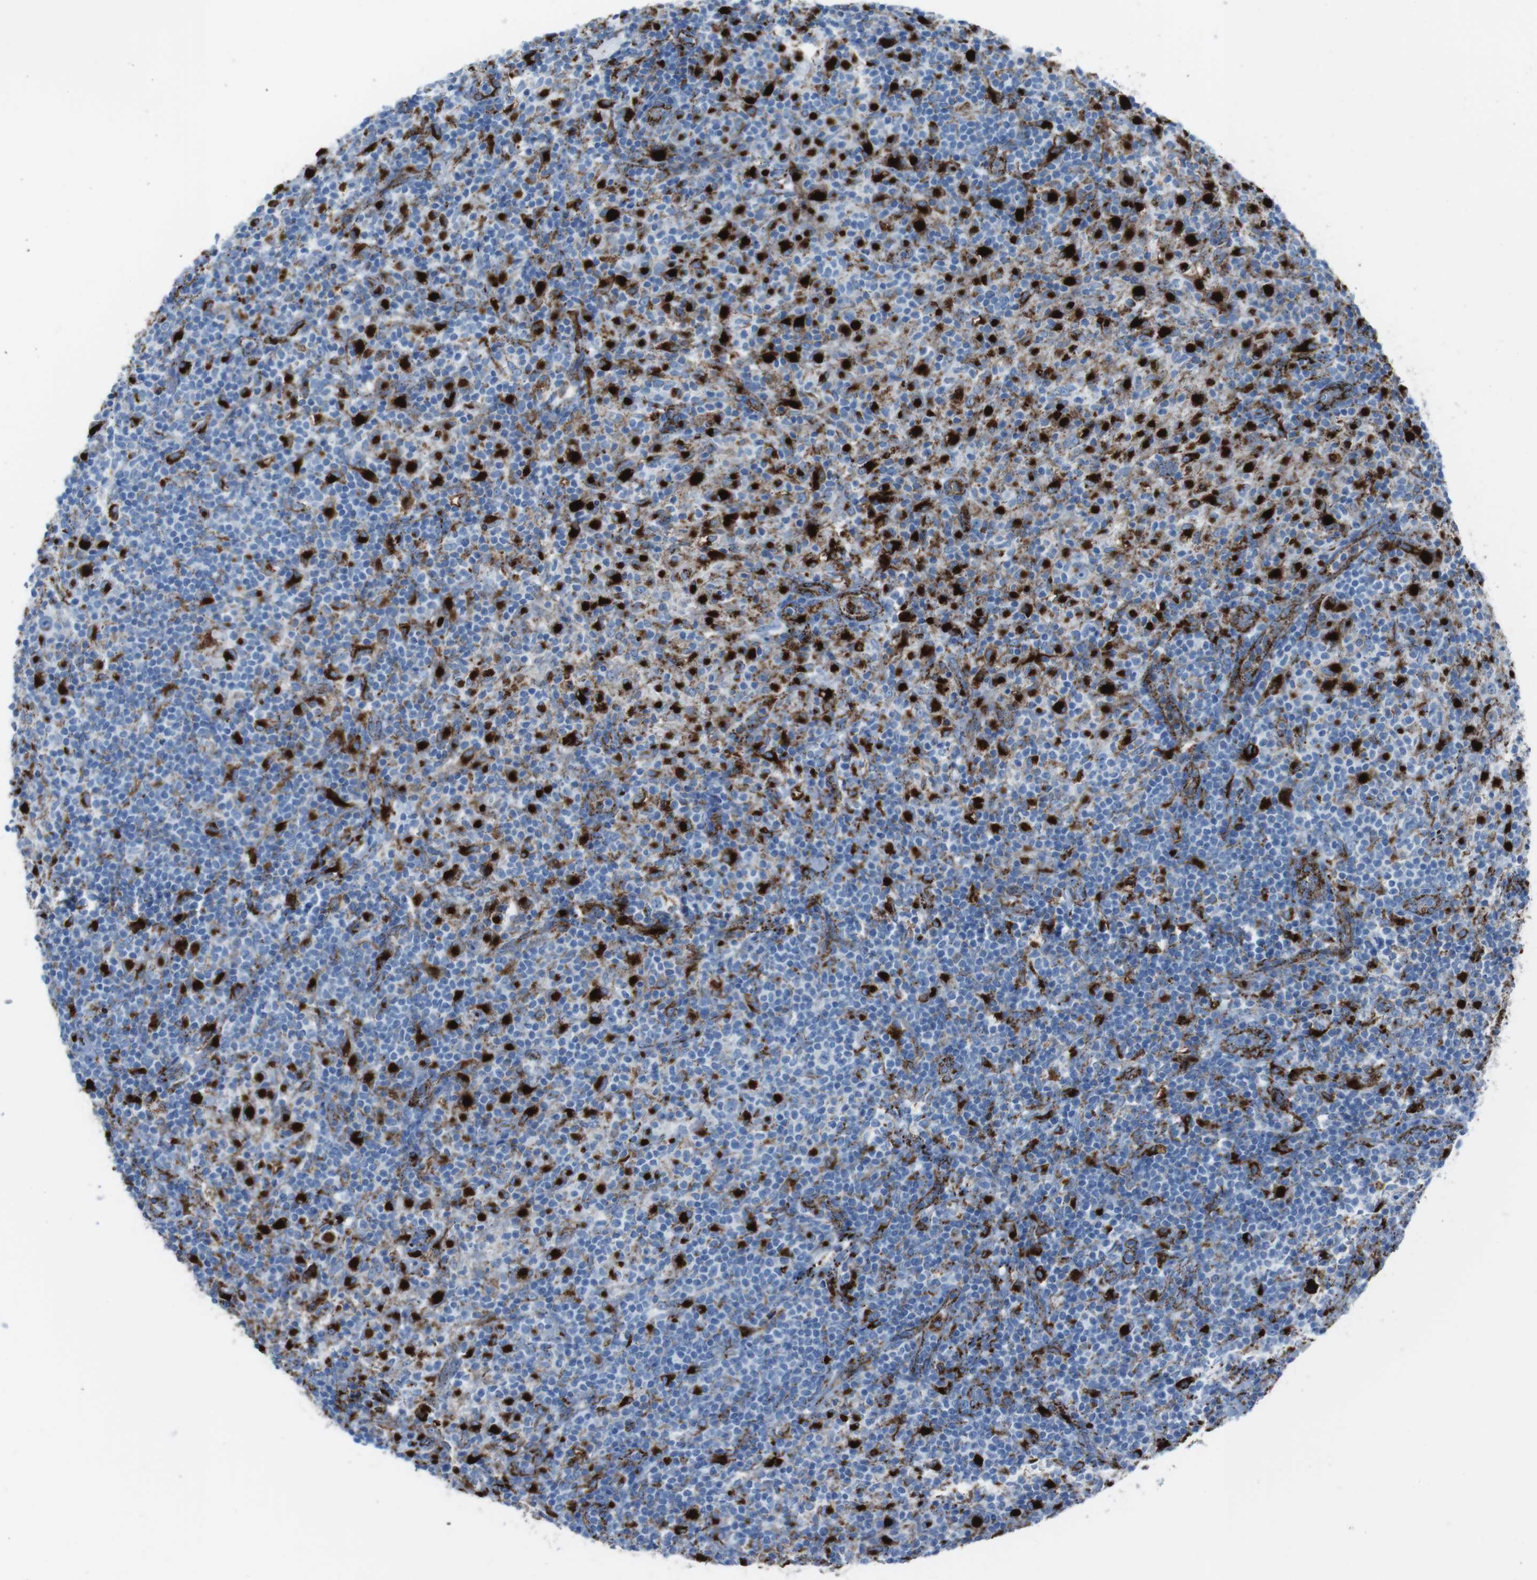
{"staining": {"intensity": "strong", "quantity": "<25%", "location": "cytoplasmic/membranous"}, "tissue": "lymphoma", "cell_type": "Tumor cells", "image_type": "cancer", "snomed": [{"axis": "morphology", "description": "Hodgkin's disease, NOS"}, {"axis": "topography", "description": "Lymph node"}], "caption": "A histopathology image of Hodgkin's disease stained for a protein displays strong cytoplasmic/membranous brown staining in tumor cells.", "gene": "SCARB2", "patient": {"sex": "male", "age": 70}}